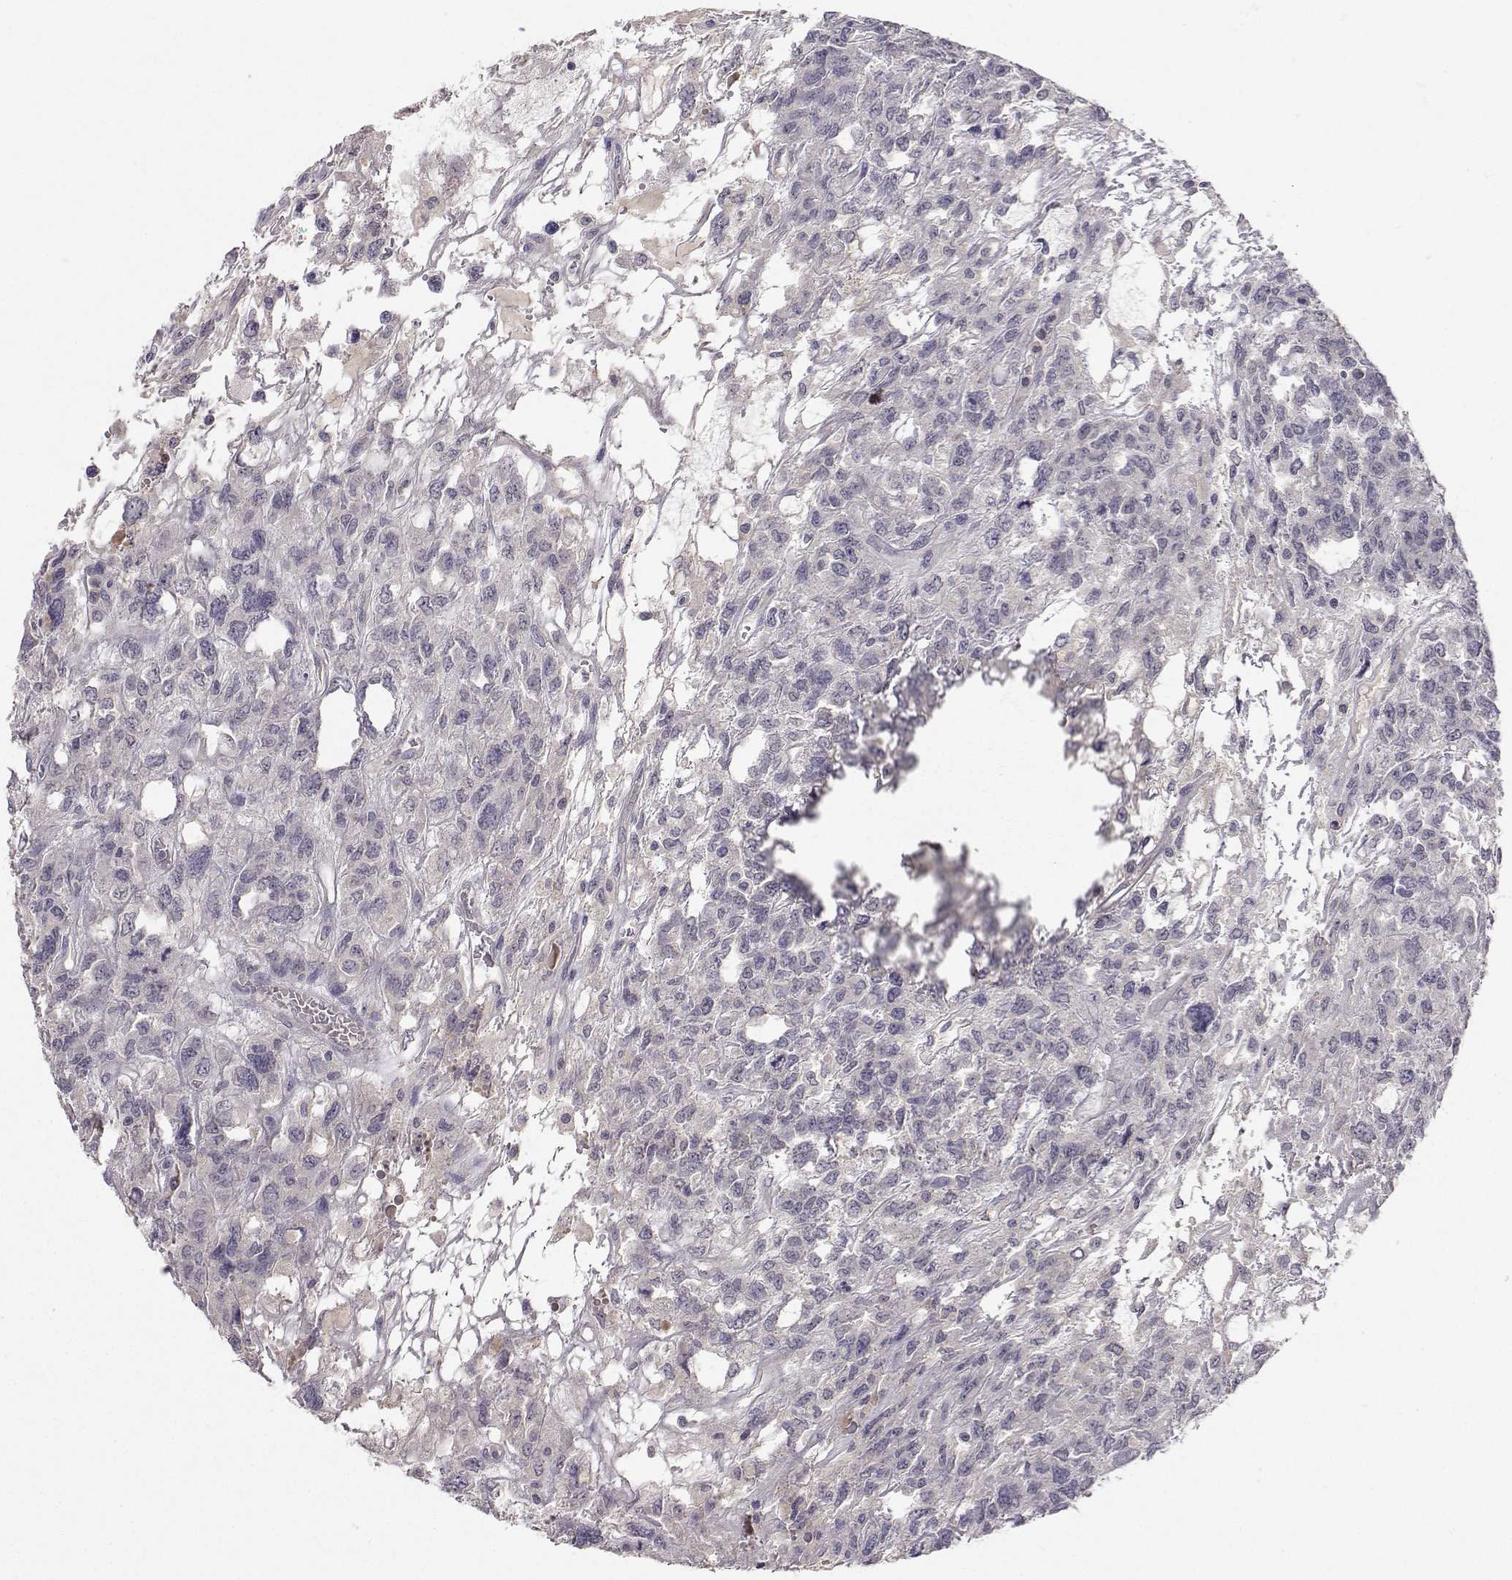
{"staining": {"intensity": "negative", "quantity": "none", "location": "none"}, "tissue": "testis cancer", "cell_type": "Tumor cells", "image_type": "cancer", "snomed": [{"axis": "morphology", "description": "Seminoma, NOS"}, {"axis": "topography", "description": "Testis"}], "caption": "IHC of human testis cancer (seminoma) demonstrates no positivity in tumor cells. (DAB (3,3'-diaminobenzidine) immunohistochemistry visualized using brightfield microscopy, high magnification).", "gene": "SLC6A3", "patient": {"sex": "male", "age": 52}}